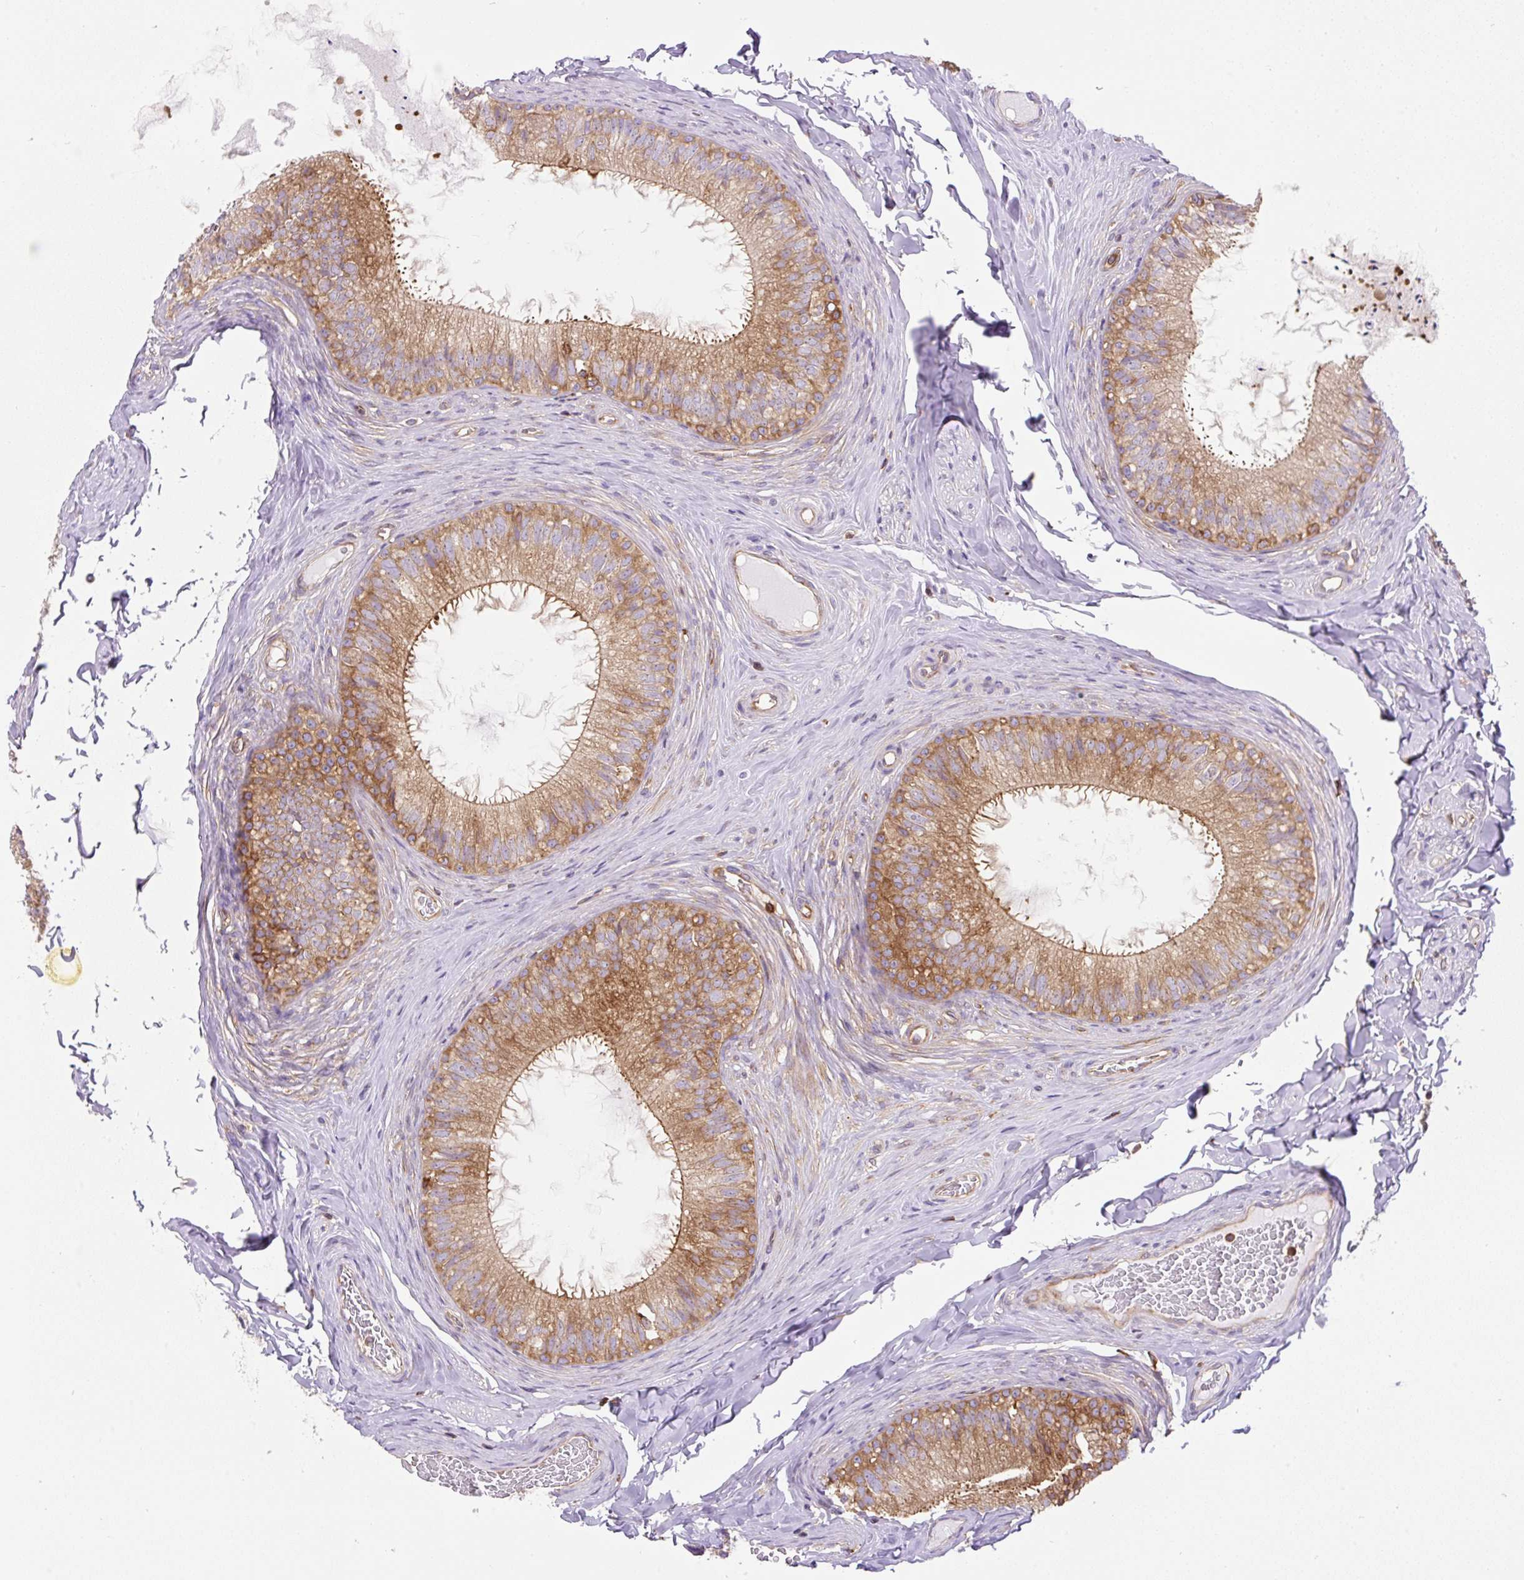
{"staining": {"intensity": "moderate", "quantity": "25%-75%", "location": "cytoplasmic/membranous"}, "tissue": "epididymis", "cell_type": "Glandular cells", "image_type": "normal", "snomed": [{"axis": "morphology", "description": "Normal tissue, NOS"}, {"axis": "topography", "description": "Epididymis"}], "caption": "Brown immunohistochemical staining in unremarkable epididymis displays moderate cytoplasmic/membranous expression in approximately 25%-75% of glandular cells. Nuclei are stained in blue.", "gene": "DNM2", "patient": {"sex": "male", "age": 34}}